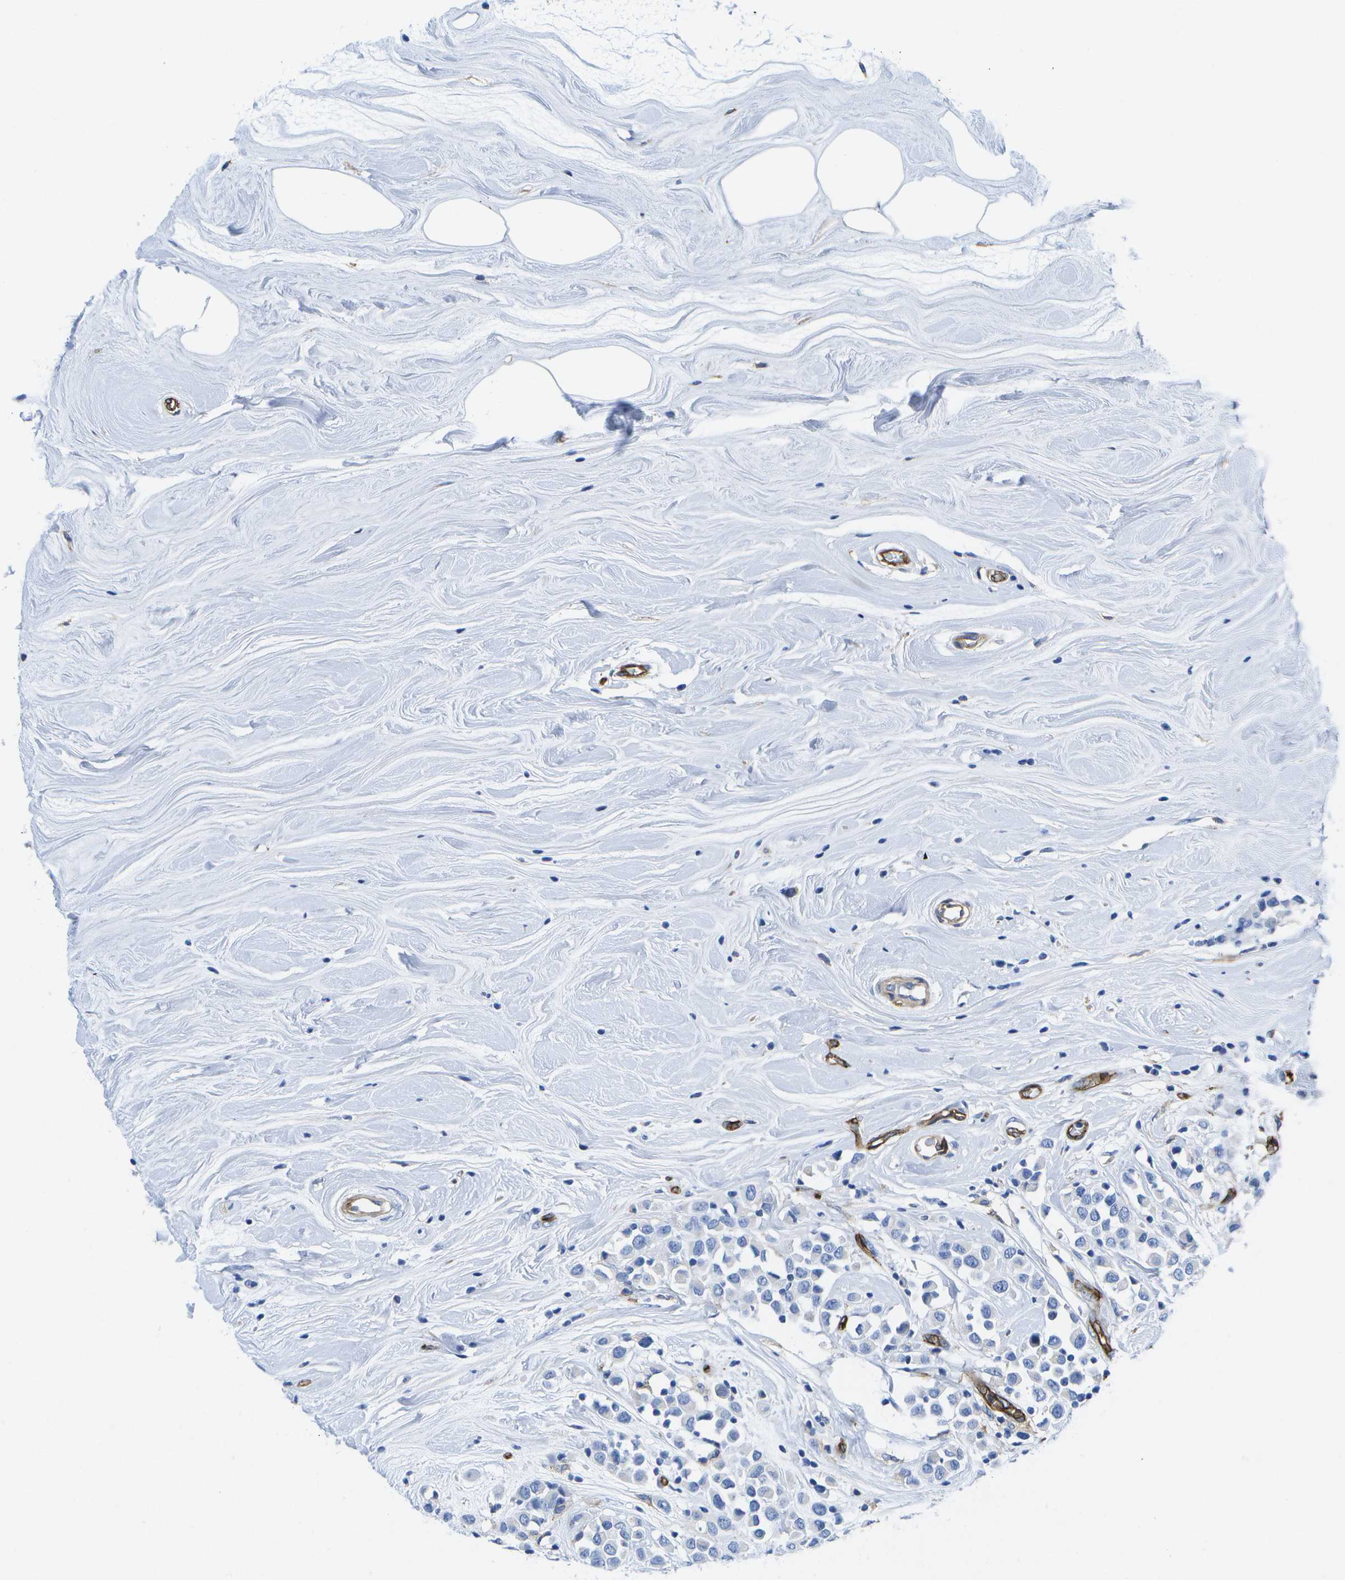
{"staining": {"intensity": "negative", "quantity": "none", "location": "none"}, "tissue": "breast cancer", "cell_type": "Tumor cells", "image_type": "cancer", "snomed": [{"axis": "morphology", "description": "Duct carcinoma"}, {"axis": "topography", "description": "Breast"}], "caption": "IHC micrograph of neoplastic tissue: breast intraductal carcinoma stained with DAB reveals no significant protein expression in tumor cells. The staining is performed using DAB brown chromogen with nuclei counter-stained in using hematoxylin.", "gene": "DYSF", "patient": {"sex": "female", "age": 61}}